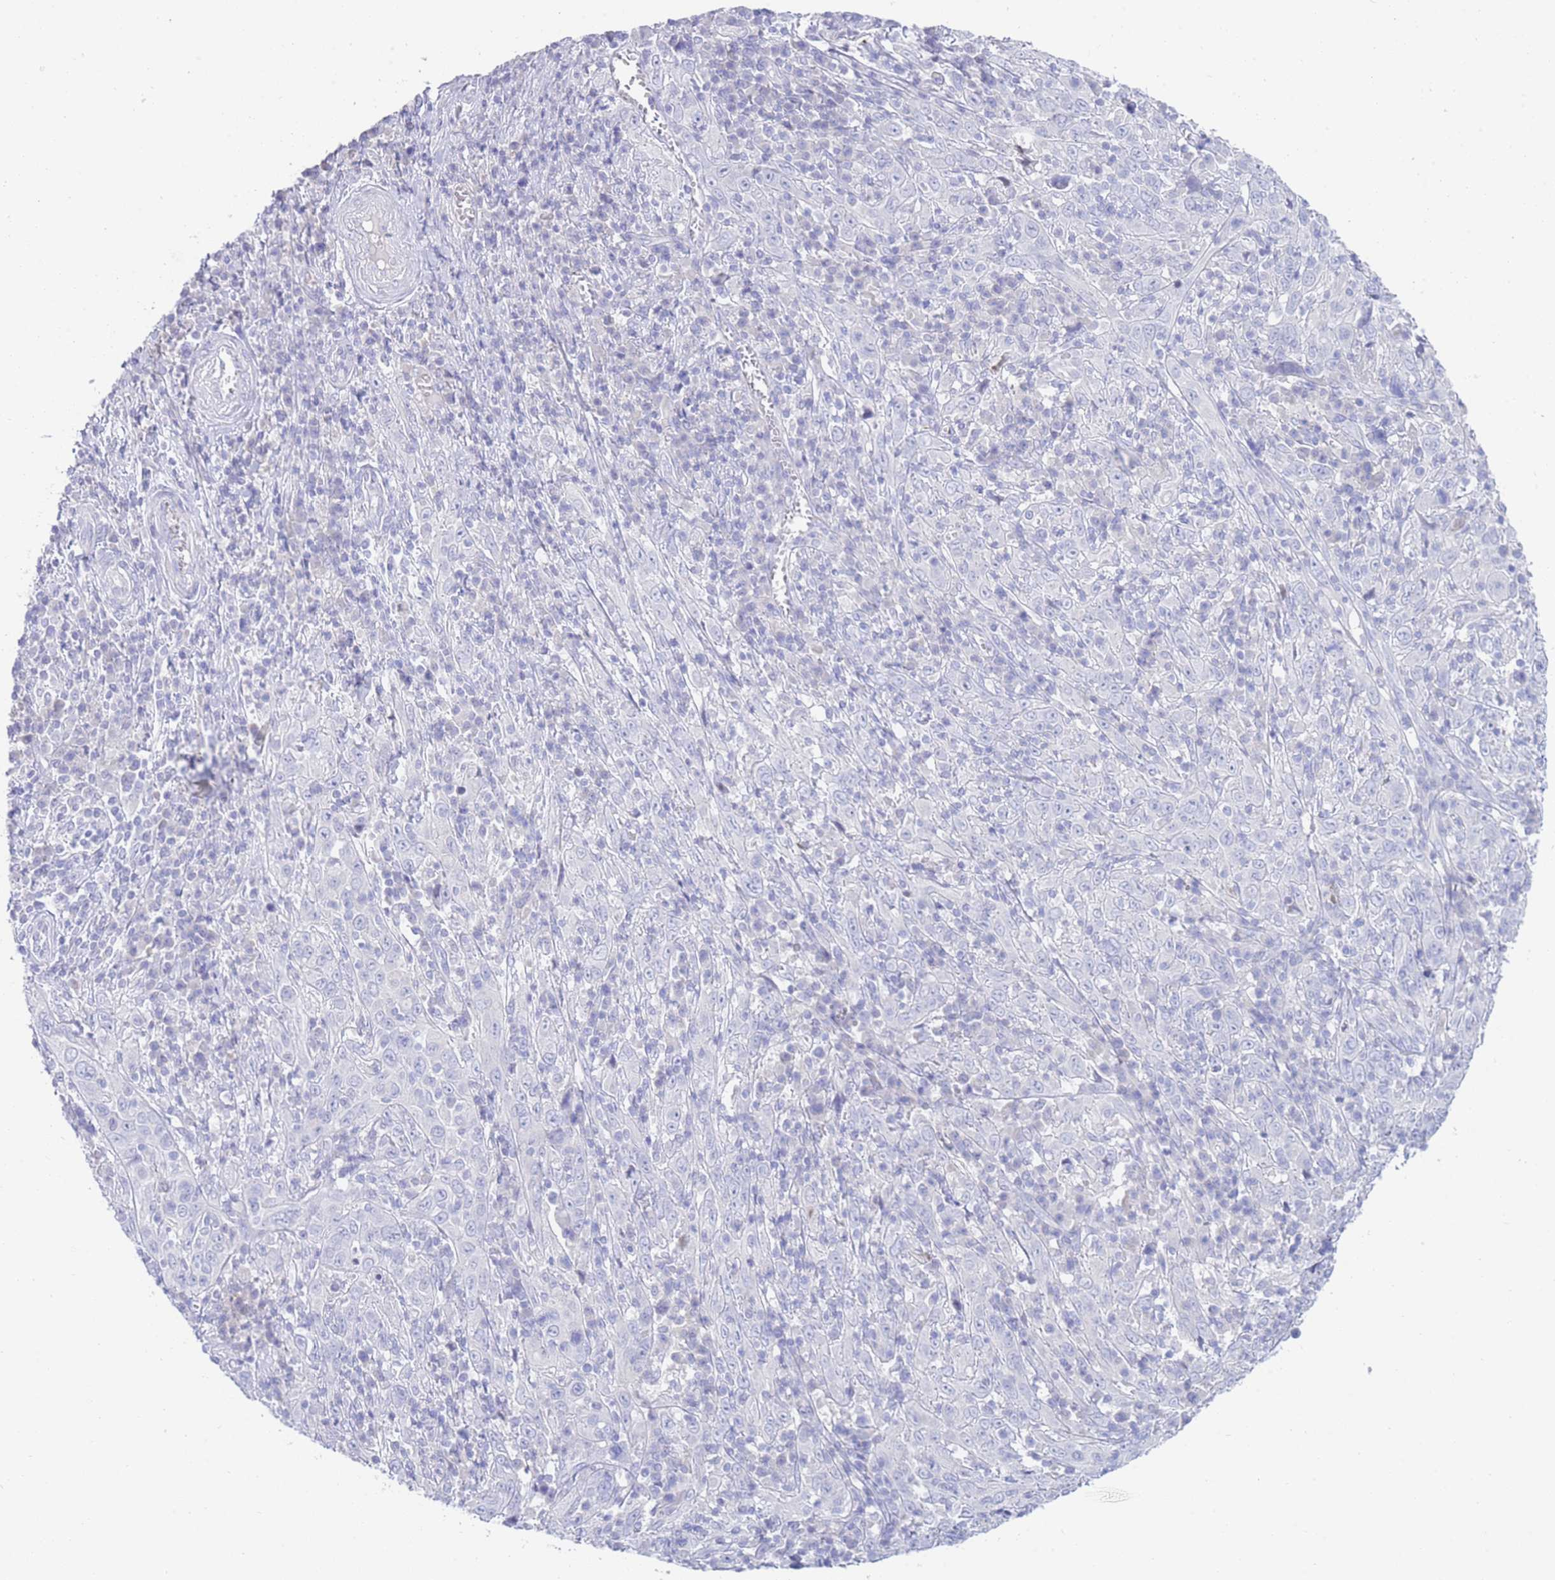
{"staining": {"intensity": "negative", "quantity": "none", "location": "none"}, "tissue": "cervical cancer", "cell_type": "Tumor cells", "image_type": "cancer", "snomed": [{"axis": "morphology", "description": "Squamous cell carcinoma, NOS"}, {"axis": "topography", "description": "Cervix"}], "caption": "The micrograph shows no staining of tumor cells in cervical cancer.", "gene": "LRRC37A", "patient": {"sex": "female", "age": 46}}